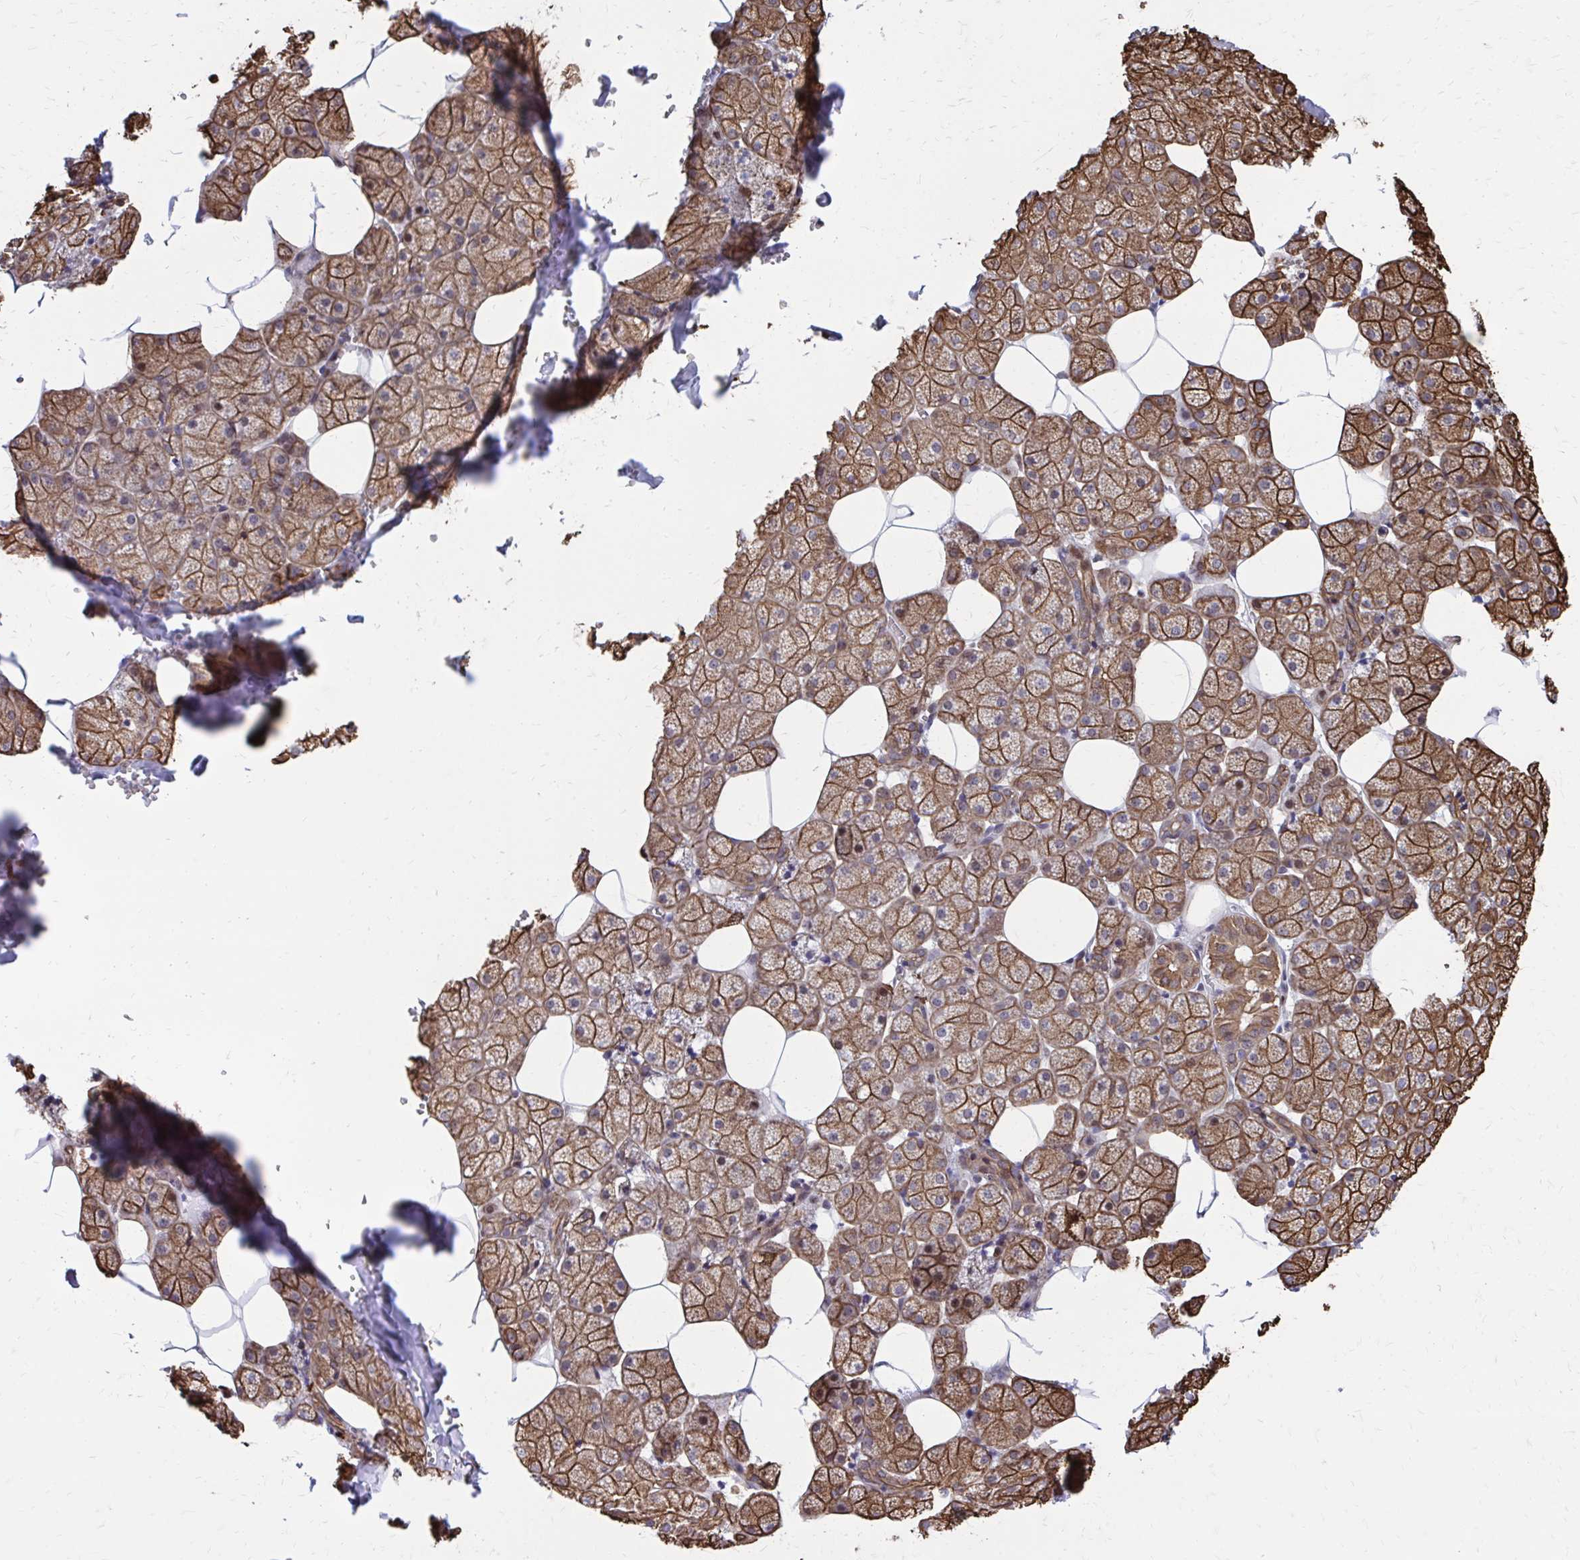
{"staining": {"intensity": "strong", "quantity": ">75%", "location": "cytoplasmic/membranous"}, "tissue": "salivary gland", "cell_type": "Glandular cells", "image_type": "normal", "snomed": [{"axis": "morphology", "description": "Normal tissue, NOS"}, {"axis": "topography", "description": "Salivary gland"}, {"axis": "topography", "description": "Peripheral nerve tissue"}], "caption": "Brown immunohistochemical staining in unremarkable salivary gland shows strong cytoplasmic/membranous expression in about >75% of glandular cells. (IHC, brightfield microscopy, high magnification).", "gene": "ANKRD30B", "patient": {"sex": "male", "age": 38}}